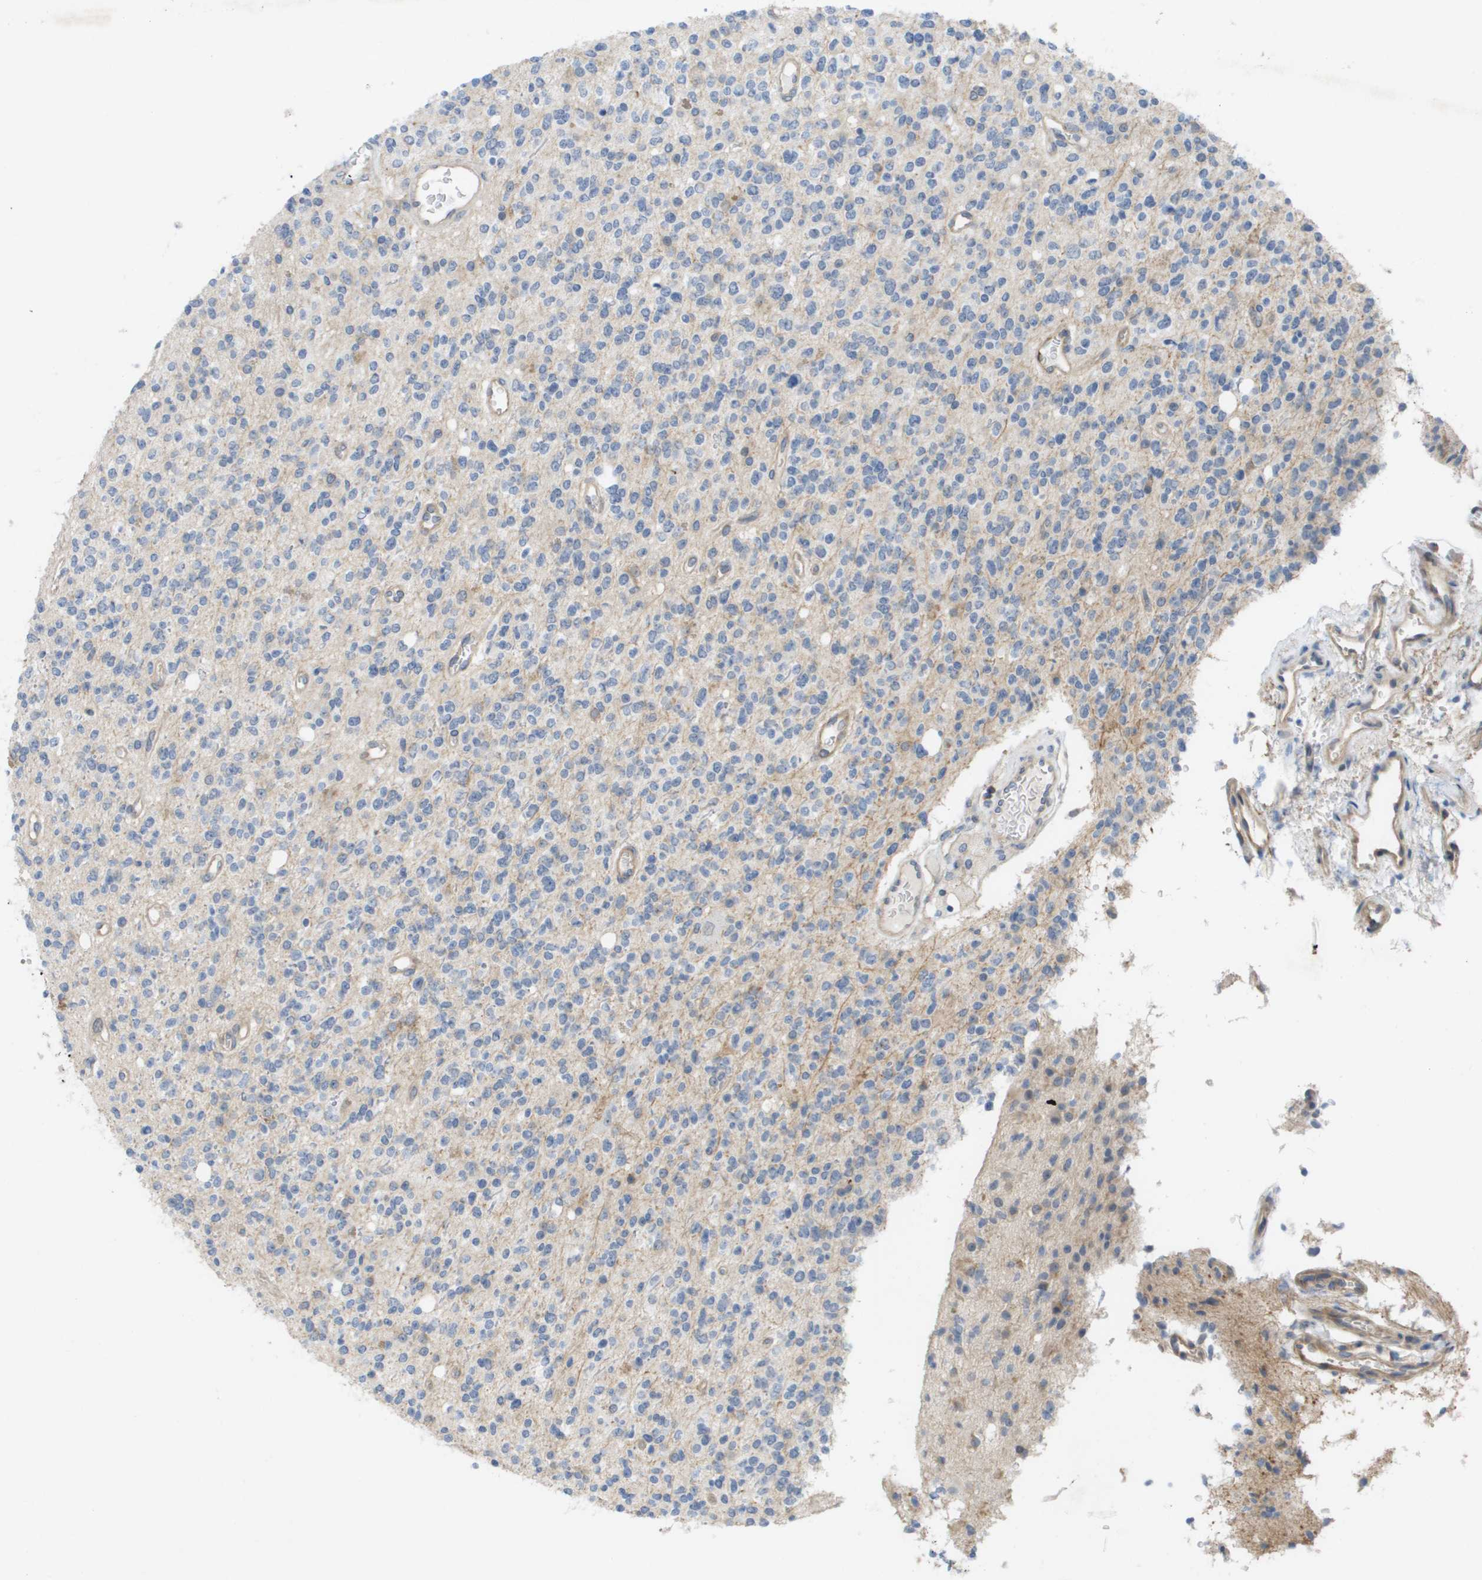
{"staining": {"intensity": "negative", "quantity": "none", "location": "none"}, "tissue": "glioma", "cell_type": "Tumor cells", "image_type": "cancer", "snomed": [{"axis": "morphology", "description": "Glioma, malignant, High grade"}, {"axis": "topography", "description": "Brain"}], "caption": "The photomicrograph exhibits no staining of tumor cells in malignant glioma (high-grade).", "gene": "MTARC2", "patient": {"sex": "male", "age": 34}}